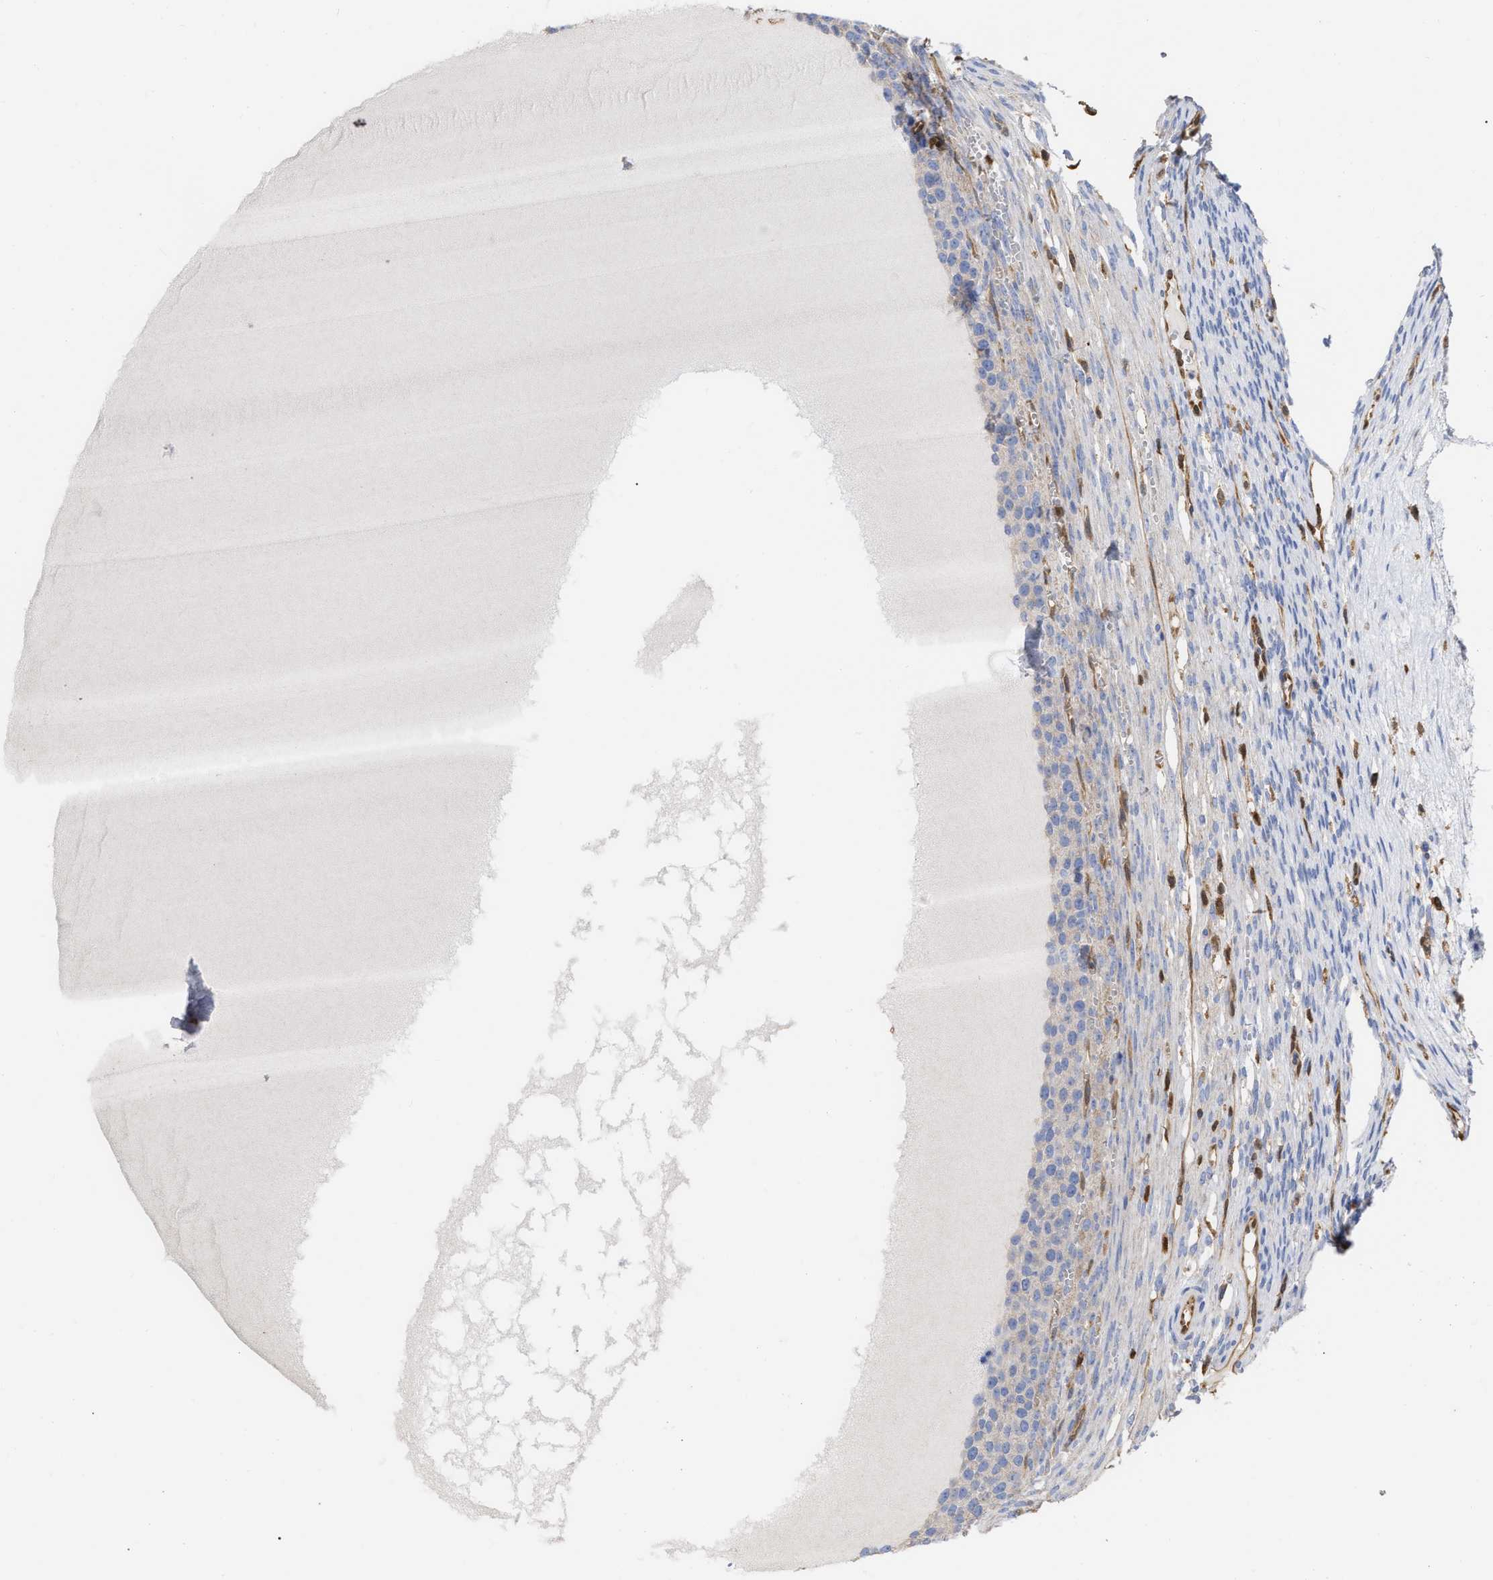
{"staining": {"intensity": "negative", "quantity": "none", "location": "none"}, "tissue": "ovary", "cell_type": "Follicle cells", "image_type": "normal", "snomed": [{"axis": "morphology", "description": "Normal tissue, NOS"}, {"axis": "topography", "description": "Ovary"}], "caption": "Photomicrograph shows no protein expression in follicle cells of unremarkable ovary. Brightfield microscopy of immunohistochemistry (IHC) stained with DAB (brown) and hematoxylin (blue), captured at high magnification.", "gene": "GIMAP4", "patient": {"sex": "female", "age": 33}}